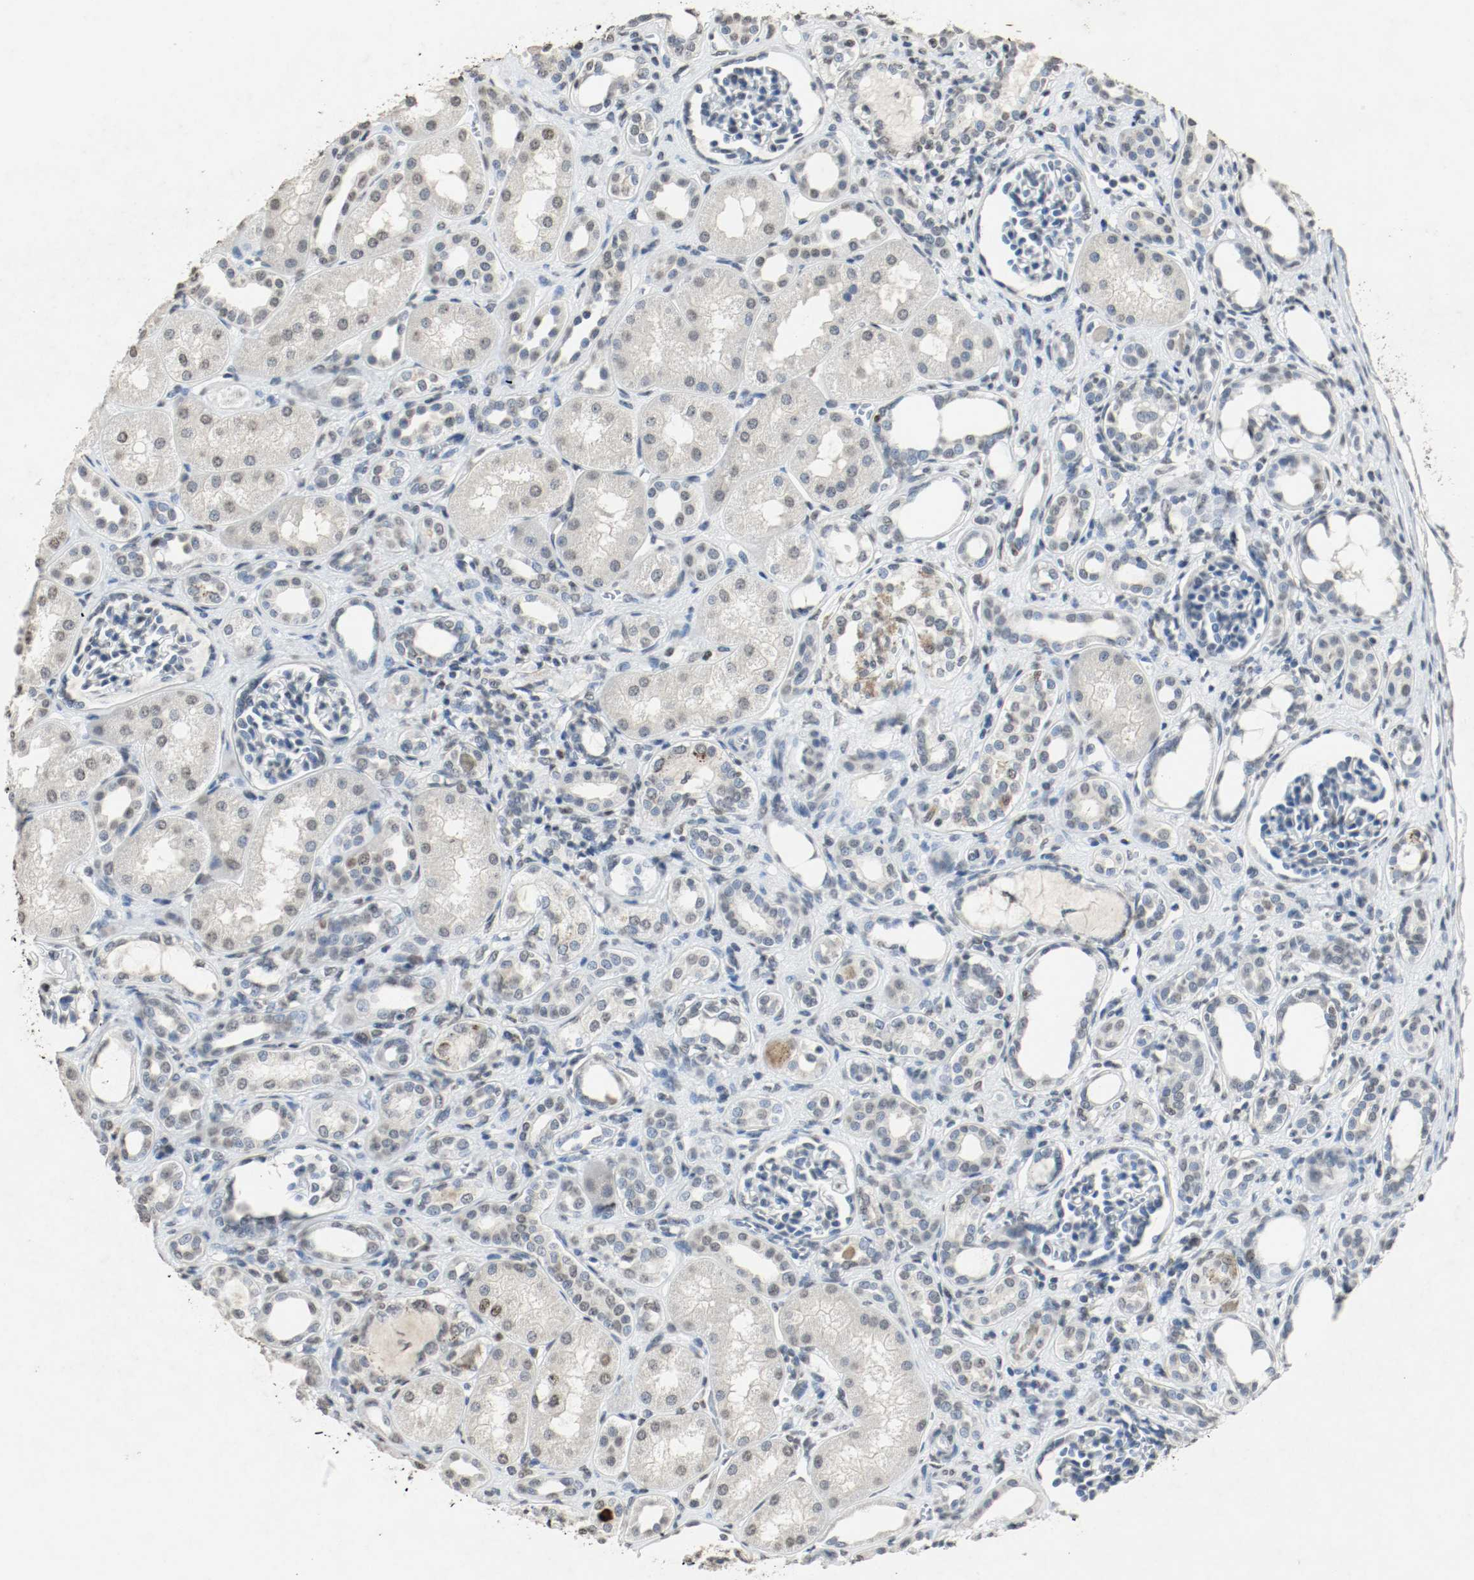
{"staining": {"intensity": "weak", "quantity": "25%-75%", "location": "nuclear"}, "tissue": "kidney", "cell_type": "Cells in glomeruli", "image_type": "normal", "snomed": [{"axis": "morphology", "description": "Normal tissue, NOS"}, {"axis": "topography", "description": "Kidney"}], "caption": "DAB immunohistochemical staining of unremarkable kidney reveals weak nuclear protein positivity in approximately 25%-75% of cells in glomeruli. The protein of interest is stained brown, and the nuclei are stained in blue (DAB (3,3'-diaminobenzidine) IHC with brightfield microscopy, high magnification).", "gene": "DNMT1", "patient": {"sex": "male", "age": 7}}